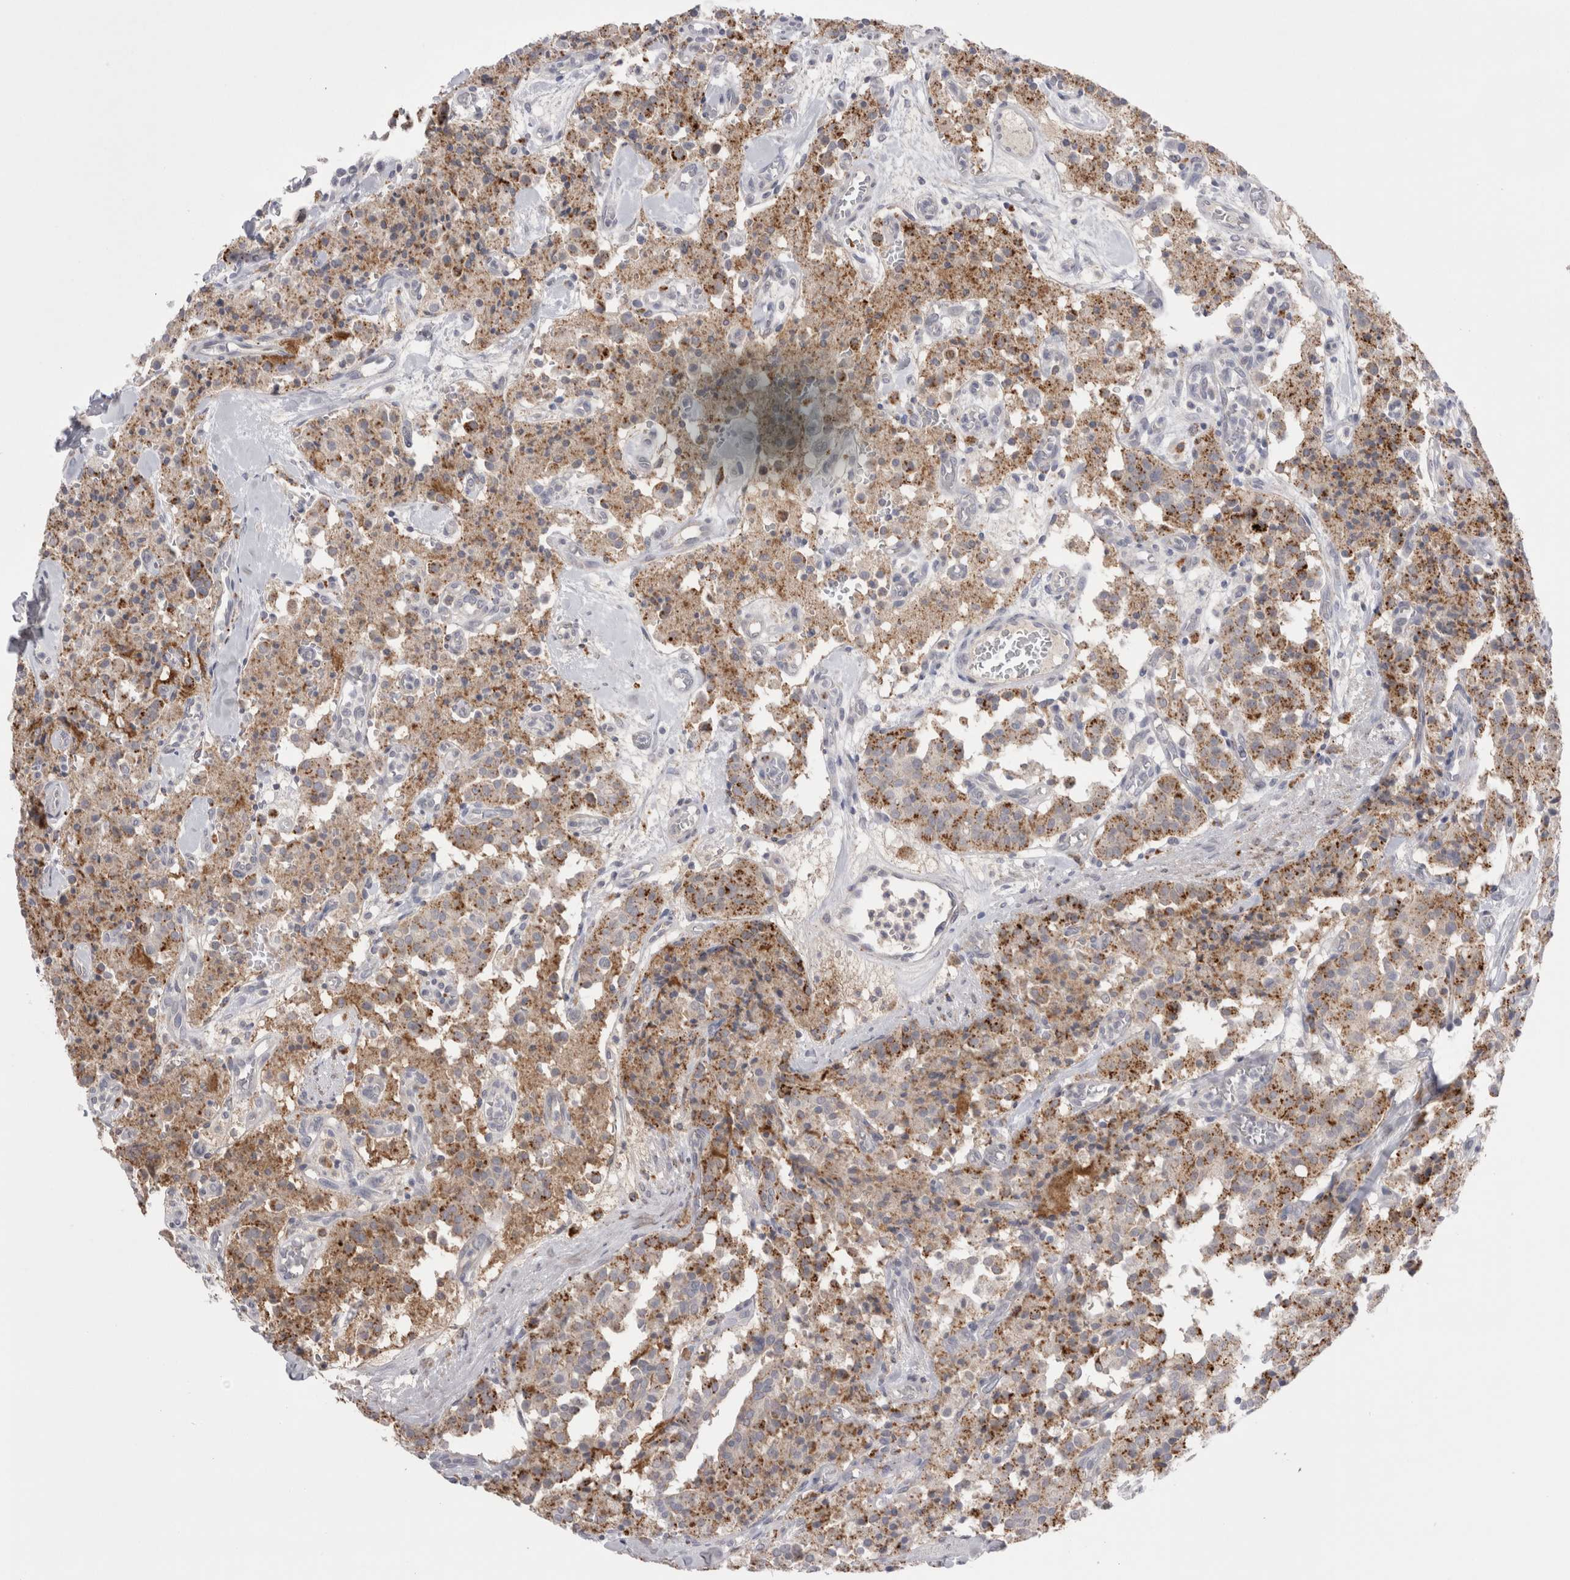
{"staining": {"intensity": "moderate", "quantity": ">75%", "location": "cytoplasmic/membranous"}, "tissue": "carcinoid", "cell_type": "Tumor cells", "image_type": "cancer", "snomed": [{"axis": "morphology", "description": "Carcinoid, malignant, NOS"}, {"axis": "topography", "description": "Lung"}], "caption": "Carcinoid (malignant) stained with immunohistochemistry demonstrates moderate cytoplasmic/membranous expression in approximately >75% of tumor cells.", "gene": "EPDR1", "patient": {"sex": "male", "age": 30}}